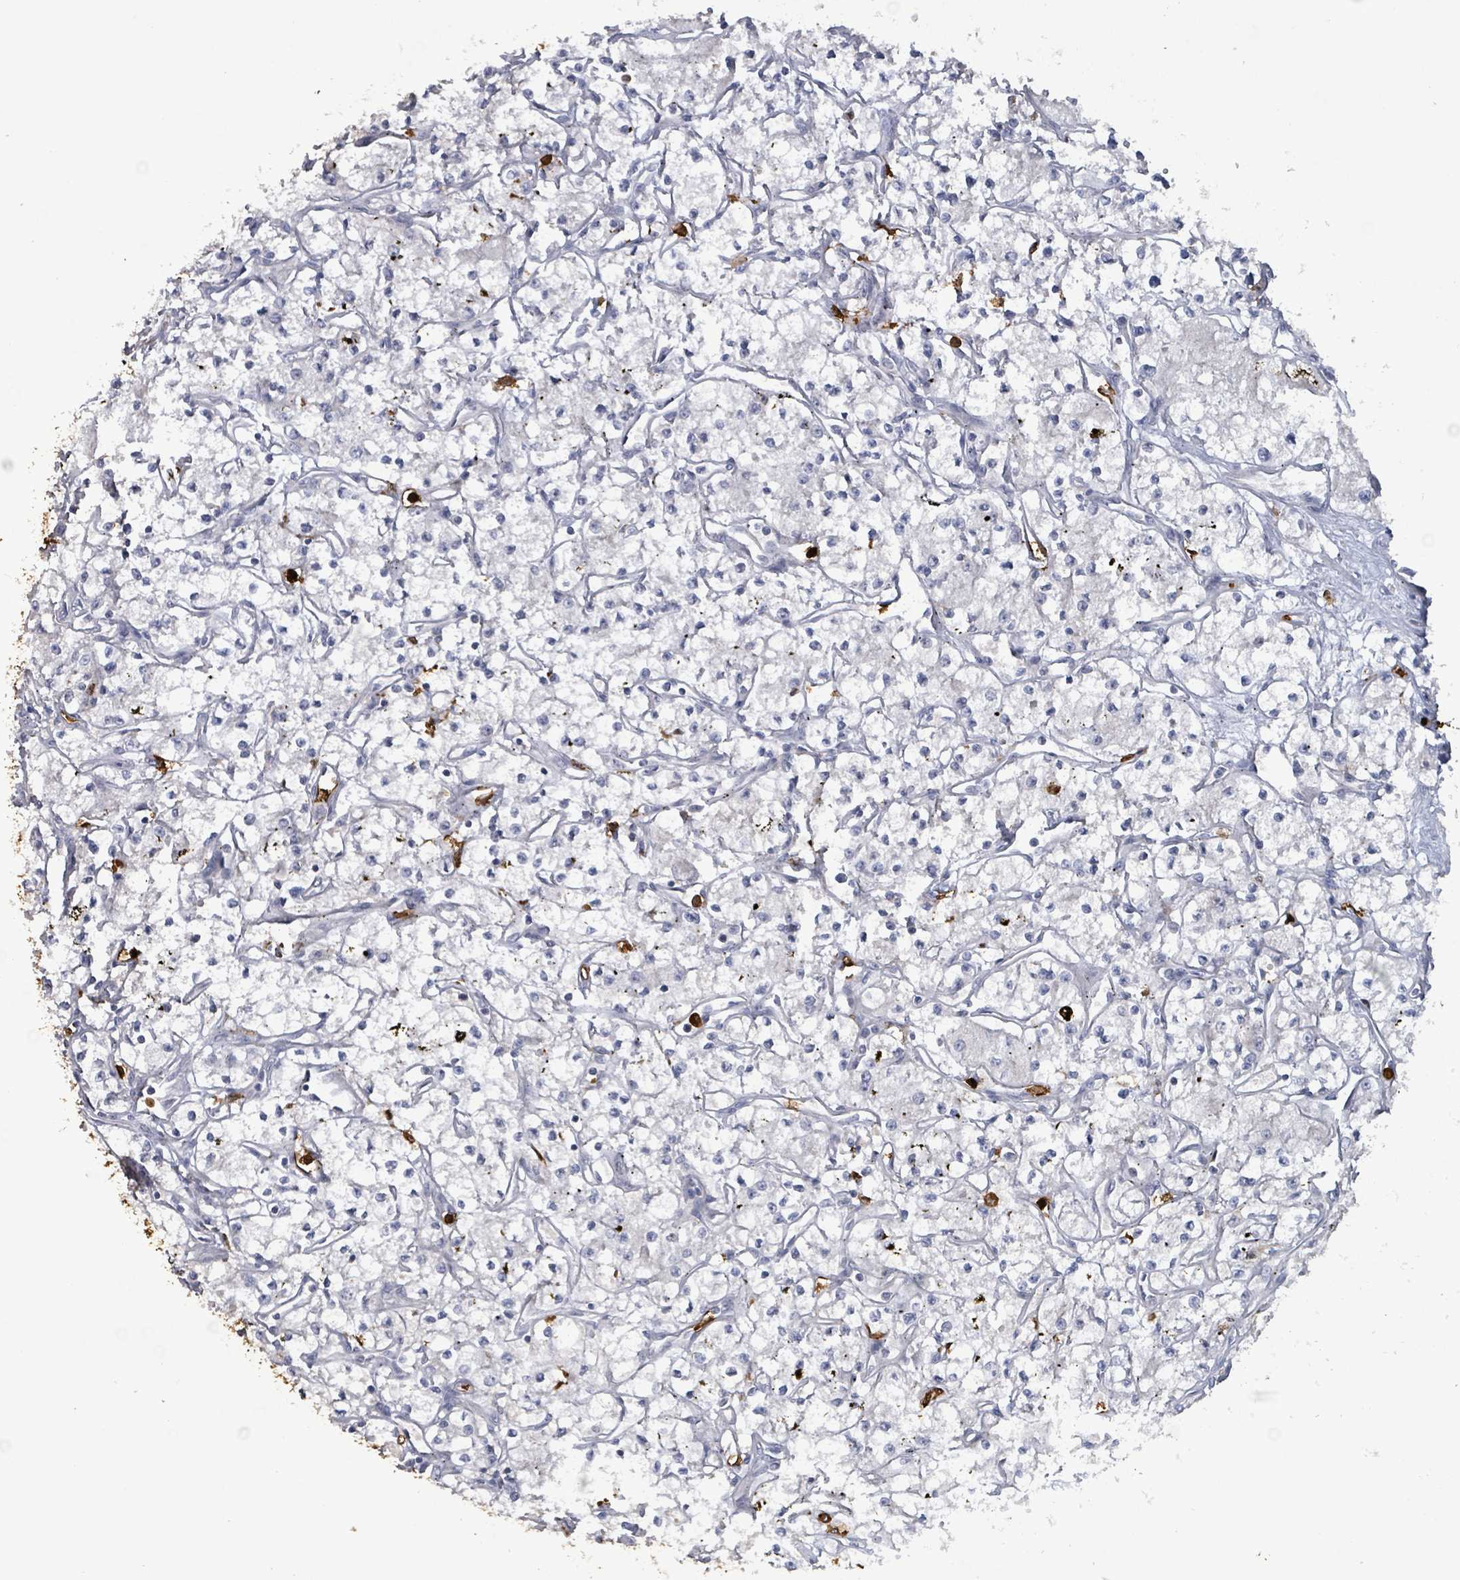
{"staining": {"intensity": "negative", "quantity": "none", "location": "none"}, "tissue": "renal cancer", "cell_type": "Tumor cells", "image_type": "cancer", "snomed": [{"axis": "morphology", "description": "Adenocarcinoma, NOS"}, {"axis": "topography", "description": "Kidney"}], "caption": "An image of renal cancer (adenocarcinoma) stained for a protein exhibits no brown staining in tumor cells.", "gene": "FAM210A", "patient": {"sex": "male", "age": 59}}